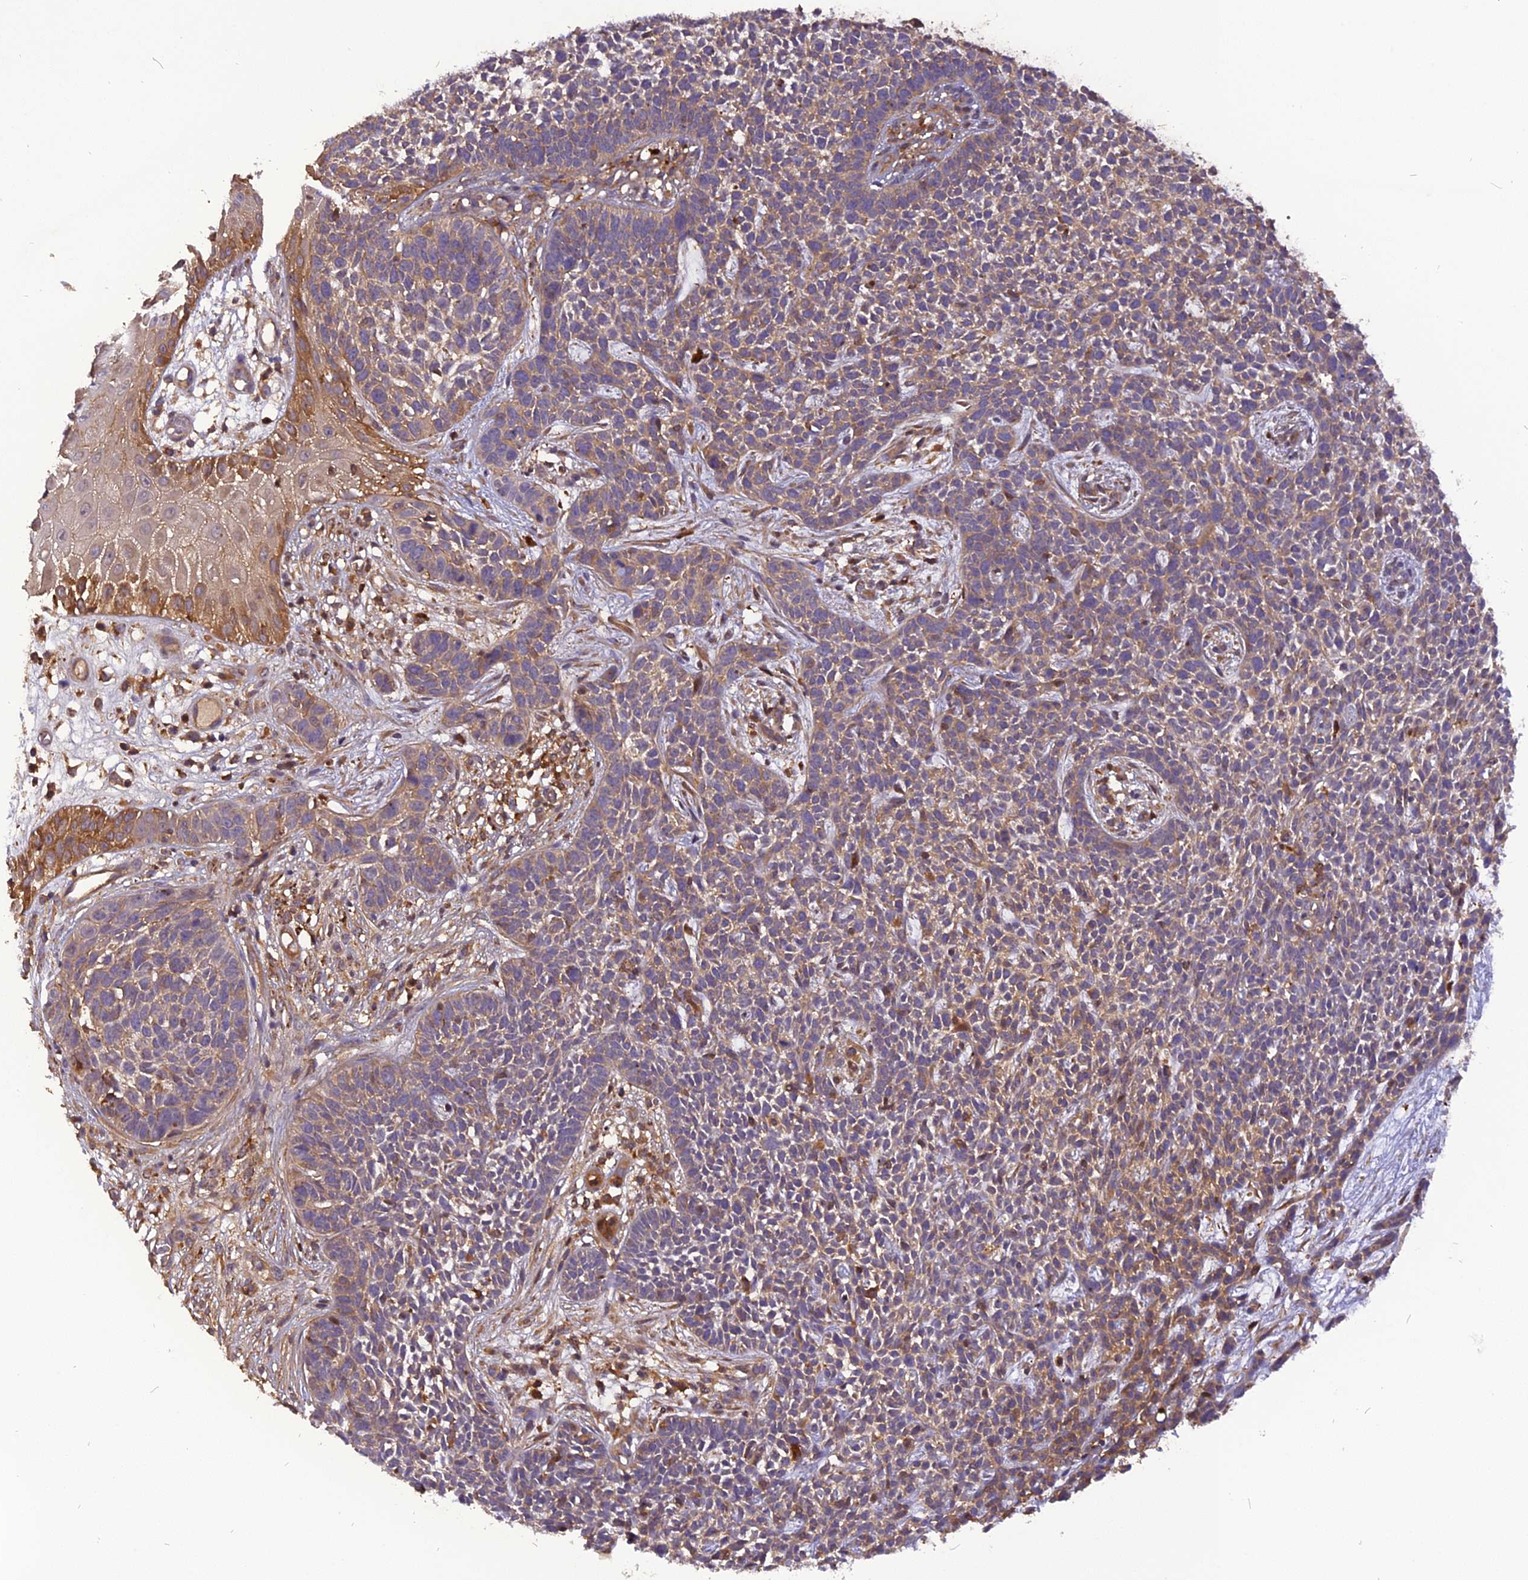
{"staining": {"intensity": "weak", "quantity": ">75%", "location": "cytoplasmic/membranous"}, "tissue": "skin cancer", "cell_type": "Tumor cells", "image_type": "cancer", "snomed": [{"axis": "morphology", "description": "Basal cell carcinoma"}, {"axis": "topography", "description": "Skin"}], "caption": "Human basal cell carcinoma (skin) stained for a protein (brown) reveals weak cytoplasmic/membranous positive staining in about >75% of tumor cells.", "gene": "STOML1", "patient": {"sex": "female", "age": 84}}